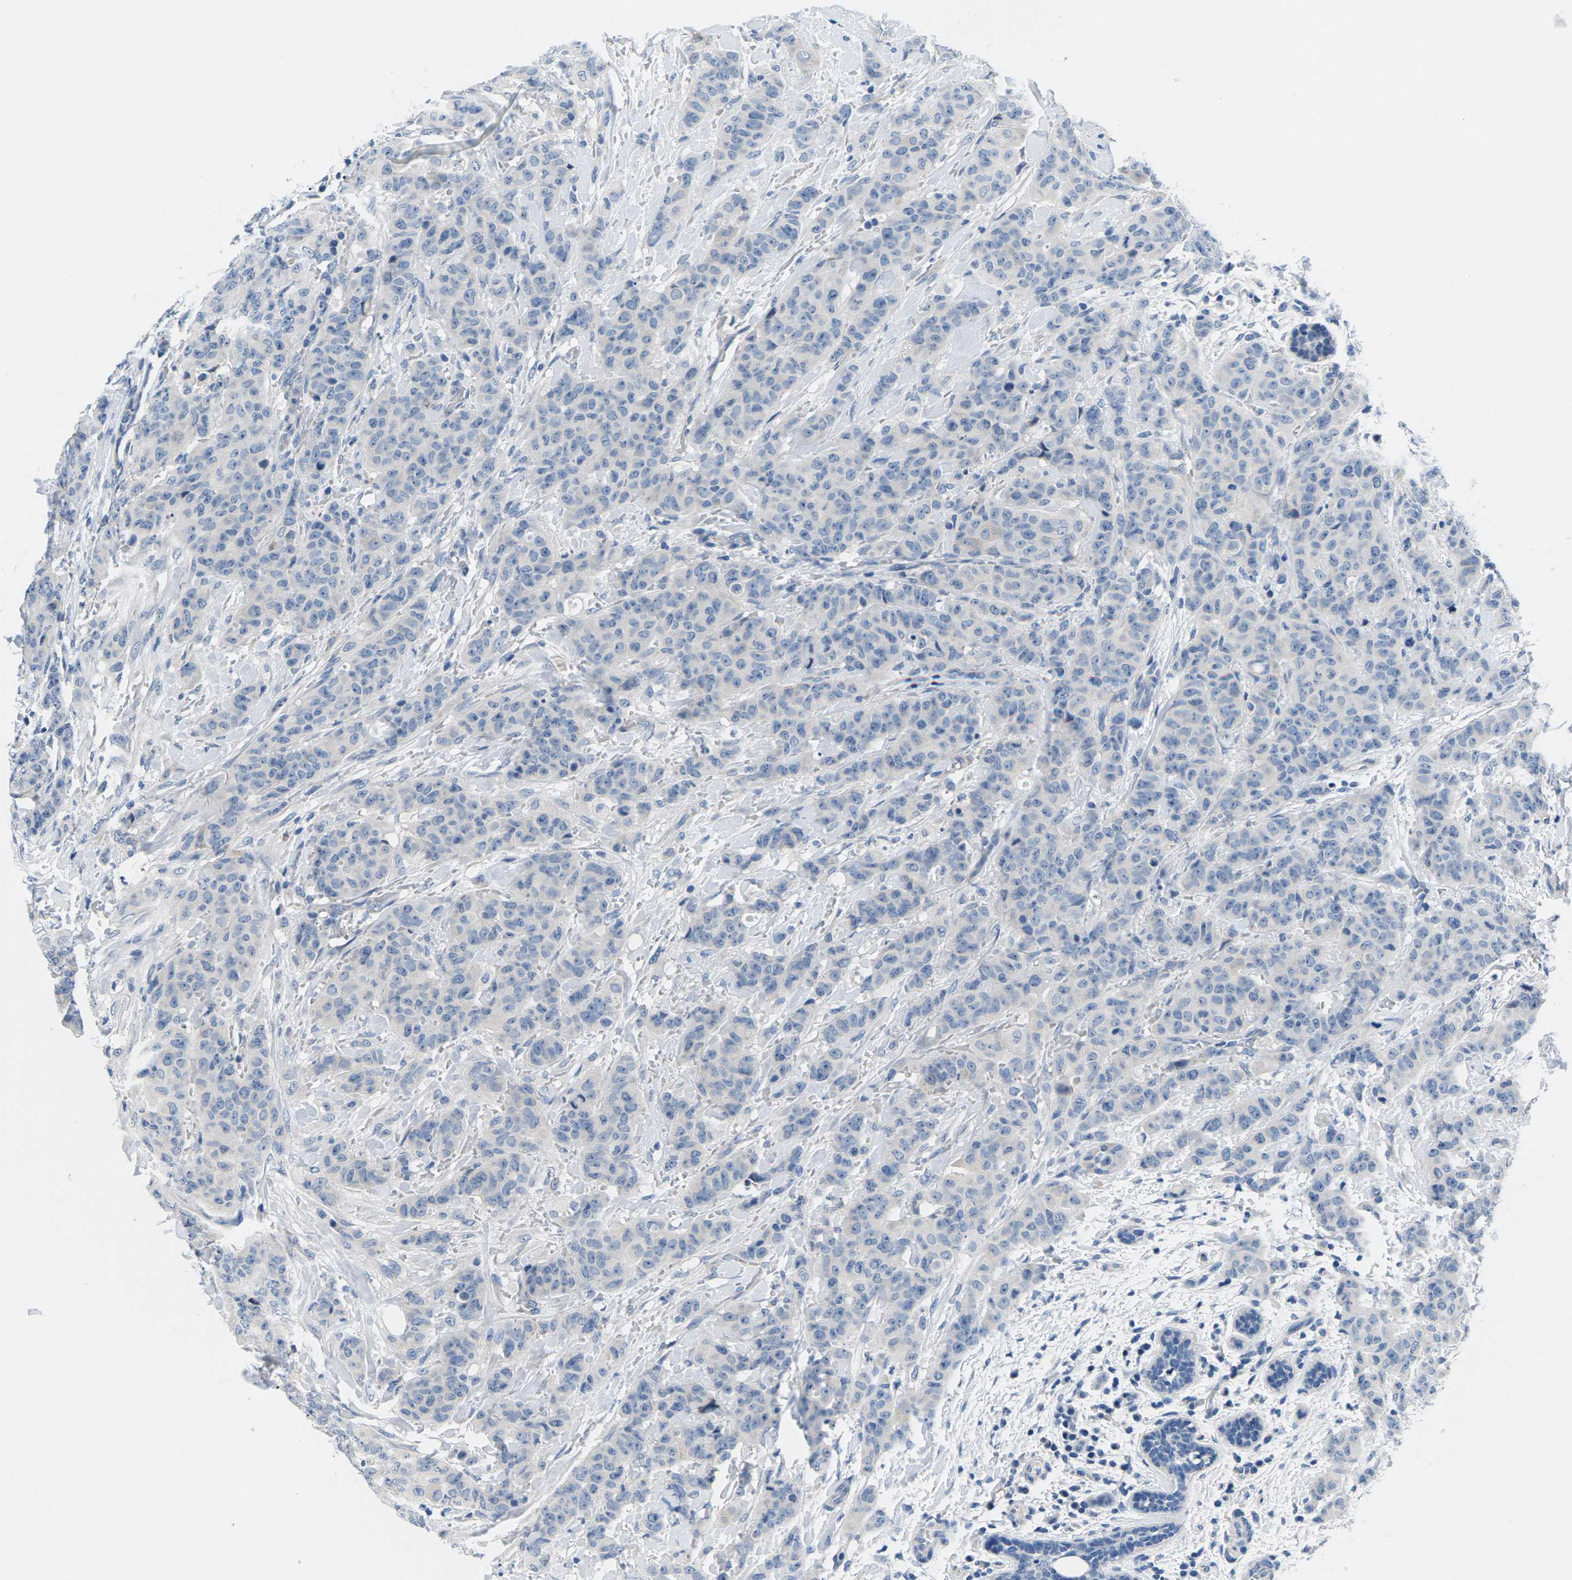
{"staining": {"intensity": "negative", "quantity": "none", "location": "none"}, "tissue": "breast cancer", "cell_type": "Tumor cells", "image_type": "cancer", "snomed": [{"axis": "morphology", "description": "Normal tissue, NOS"}, {"axis": "morphology", "description": "Duct carcinoma"}, {"axis": "topography", "description": "Breast"}], "caption": "Tumor cells show no significant protein staining in breast cancer (invasive ductal carcinoma).", "gene": "TSPAN2", "patient": {"sex": "female", "age": 40}}